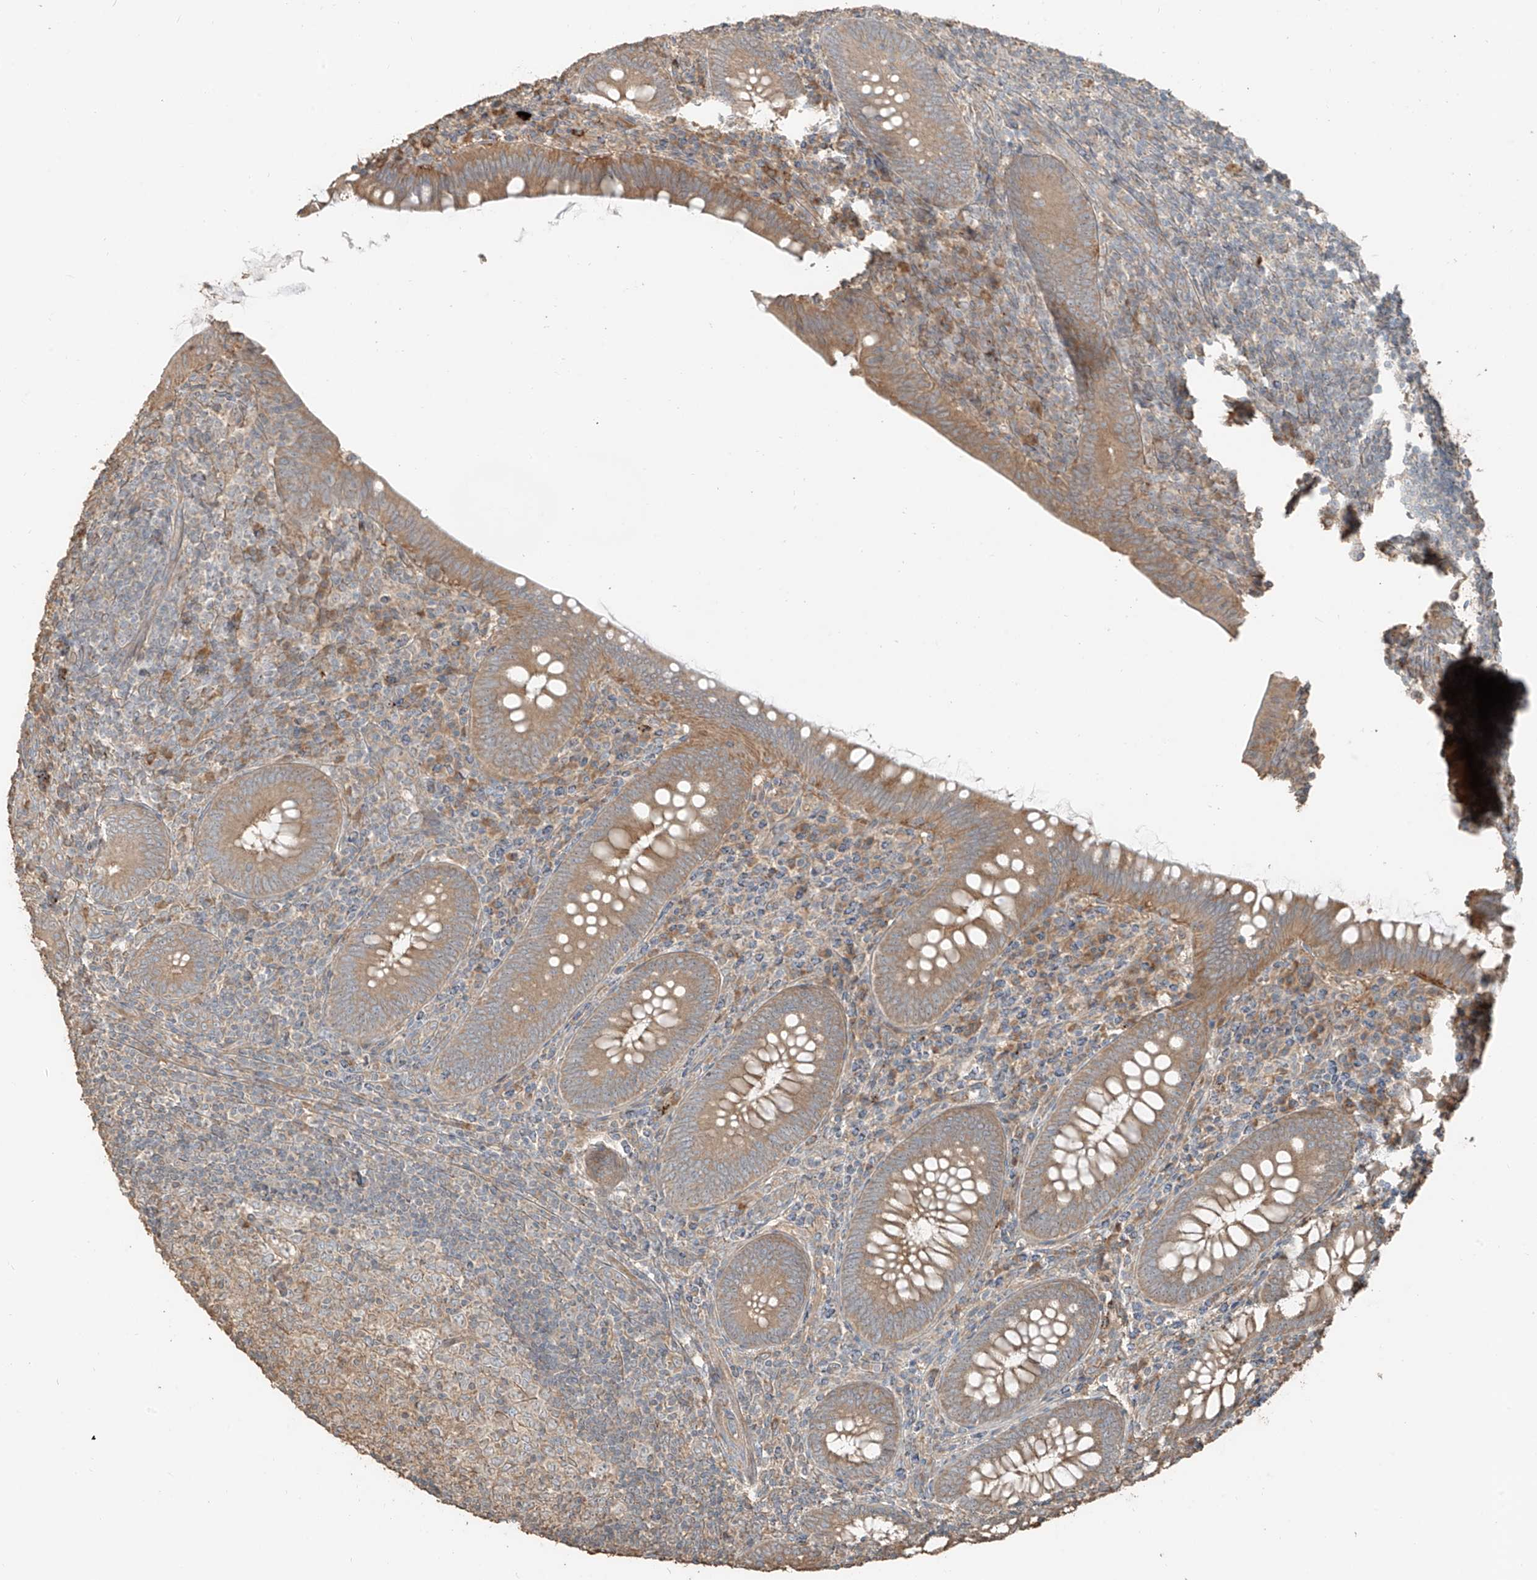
{"staining": {"intensity": "moderate", "quantity": ">75%", "location": "cytoplasmic/membranous"}, "tissue": "appendix", "cell_type": "Glandular cells", "image_type": "normal", "snomed": [{"axis": "morphology", "description": "Normal tissue, NOS"}, {"axis": "topography", "description": "Appendix"}], "caption": "Appendix stained with IHC reveals moderate cytoplasmic/membranous expression in approximately >75% of glandular cells.", "gene": "RFTN2", "patient": {"sex": "male", "age": 14}}